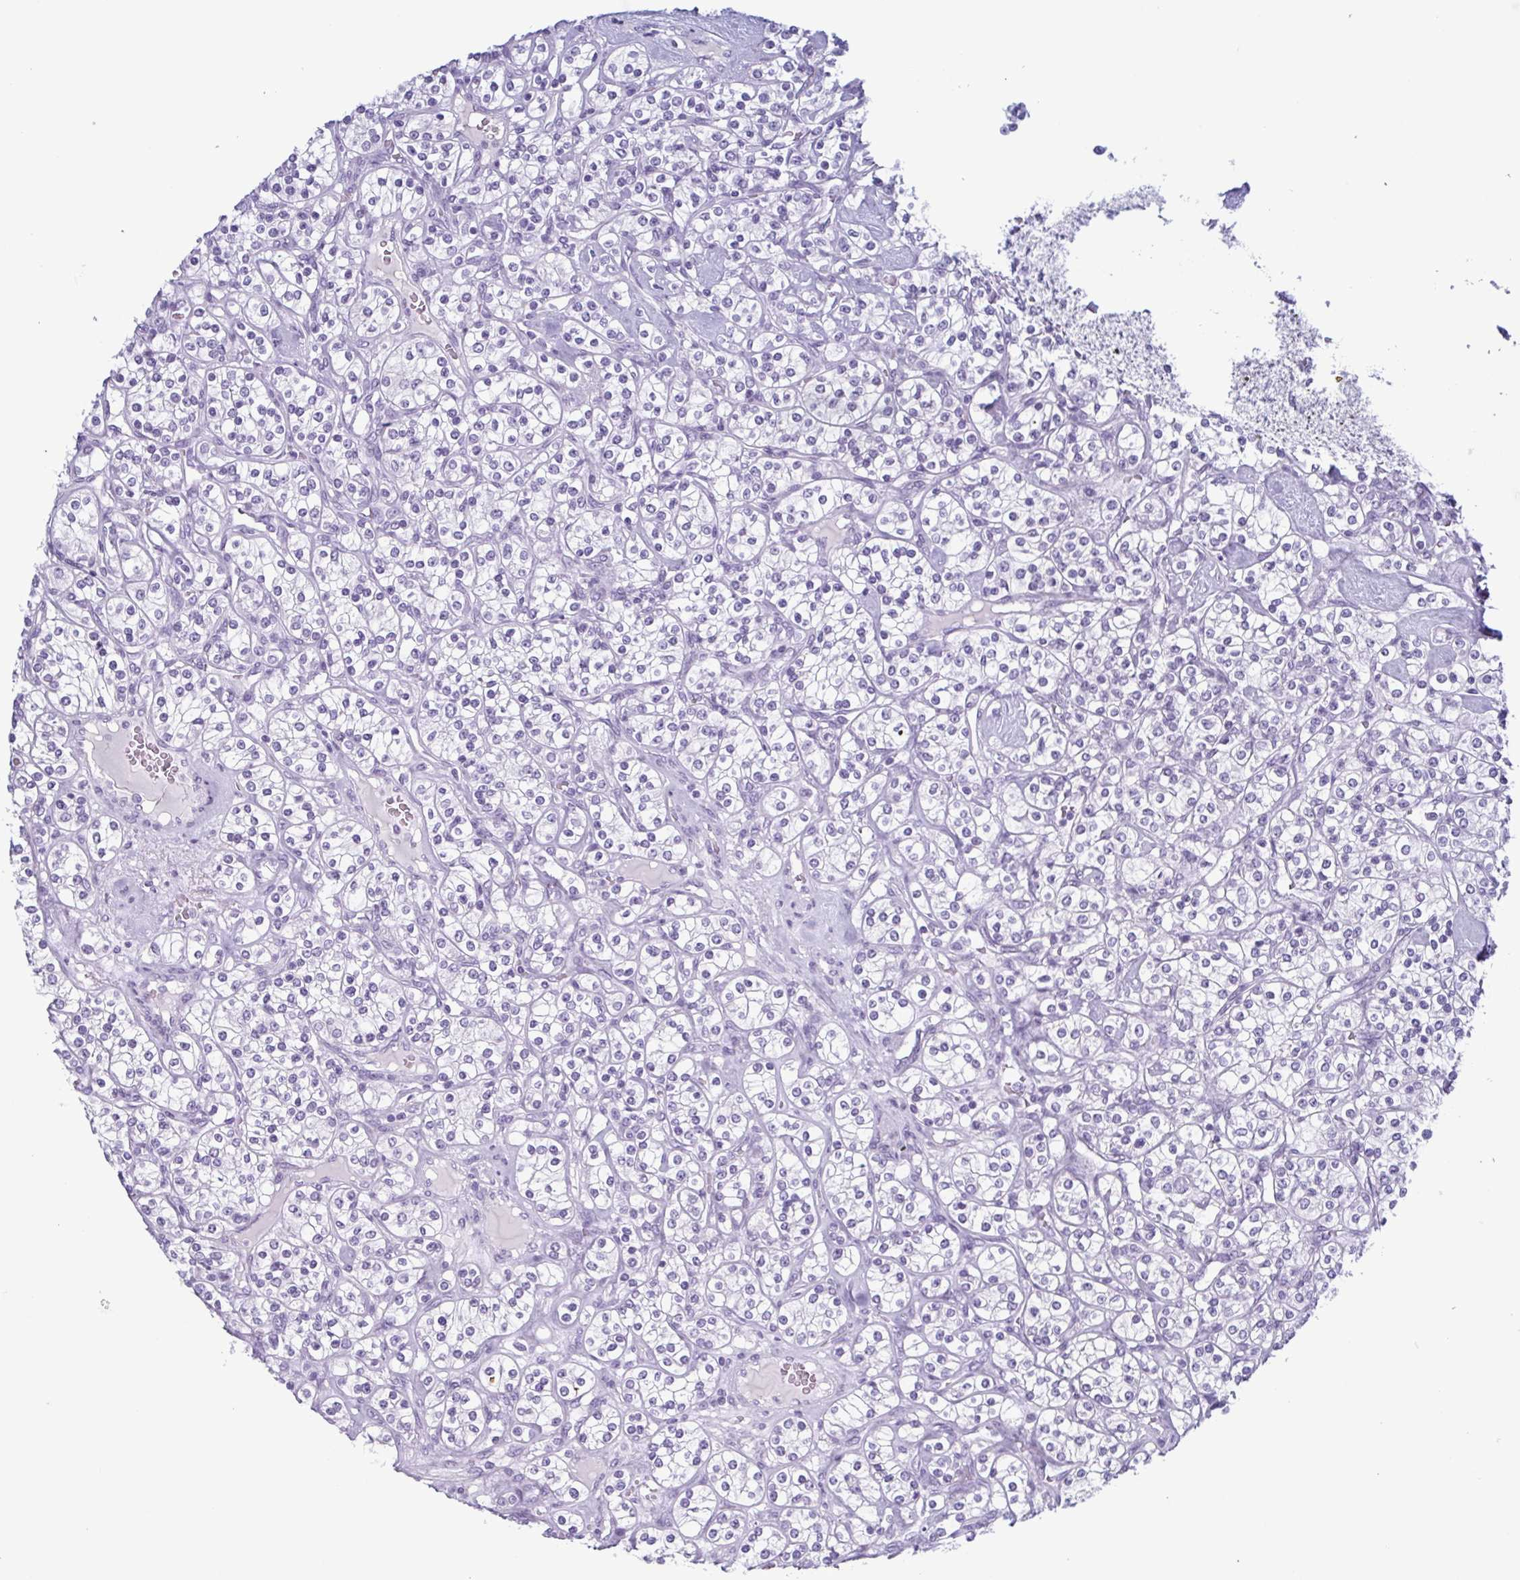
{"staining": {"intensity": "negative", "quantity": "none", "location": "none"}, "tissue": "renal cancer", "cell_type": "Tumor cells", "image_type": "cancer", "snomed": [{"axis": "morphology", "description": "Adenocarcinoma, NOS"}, {"axis": "topography", "description": "Kidney"}], "caption": "The histopathology image displays no staining of tumor cells in renal cancer (adenocarcinoma).", "gene": "KRT10", "patient": {"sex": "male", "age": 77}}